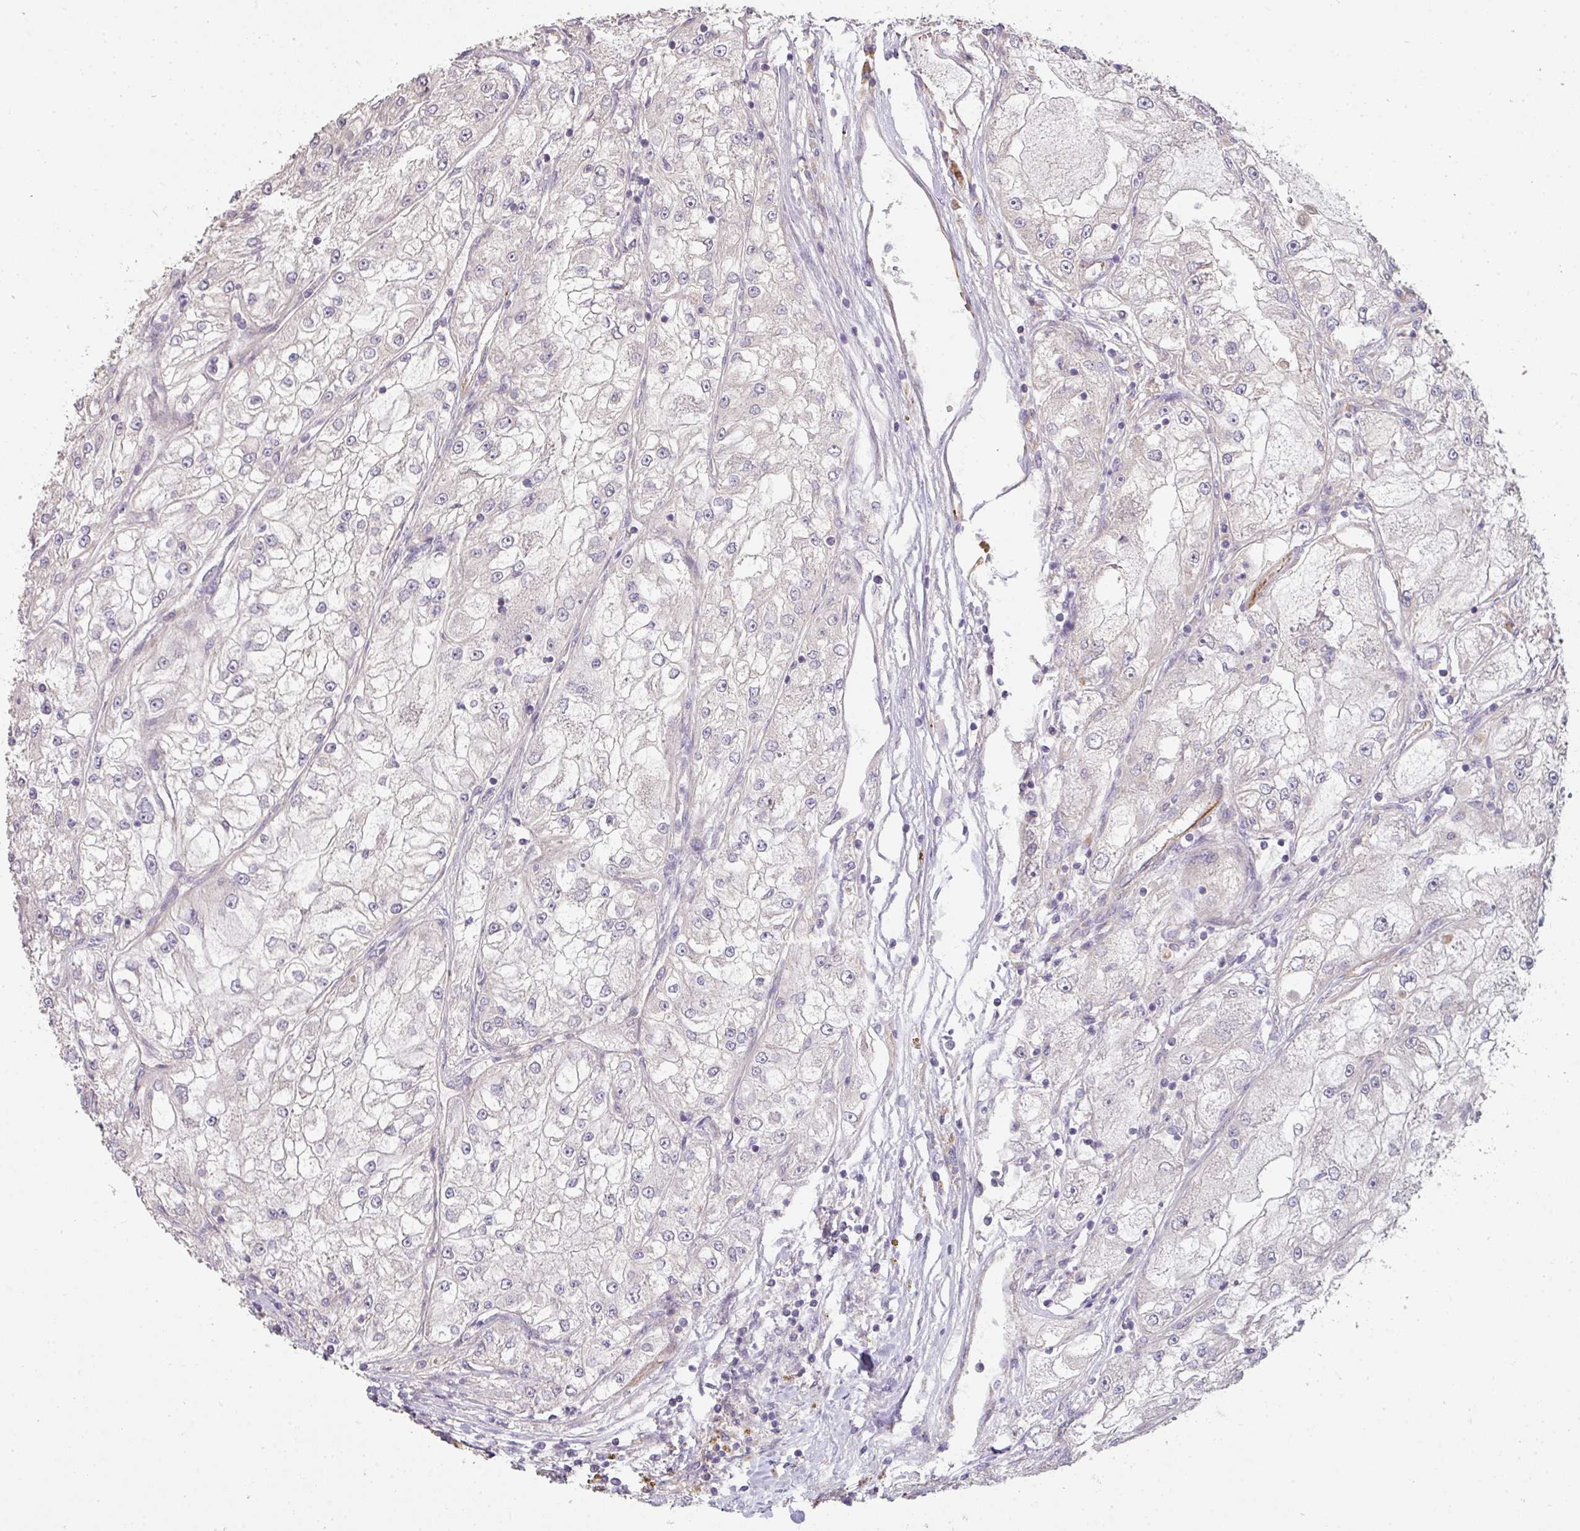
{"staining": {"intensity": "negative", "quantity": "none", "location": "none"}, "tissue": "renal cancer", "cell_type": "Tumor cells", "image_type": "cancer", "snomed": [{"axis": "morphology", "description": "Adenocarcinoma, NOS"}, {"axis": "topography", "description": "Kidney"}], "caption": "Tumor cells are negative for protein expression in human renal cancer. (Immunohistochemistry (ihc), brightfield microscopy, high magnification).", "gene": "PCDH1", "patient": {"sex": "female", "age": 72}}